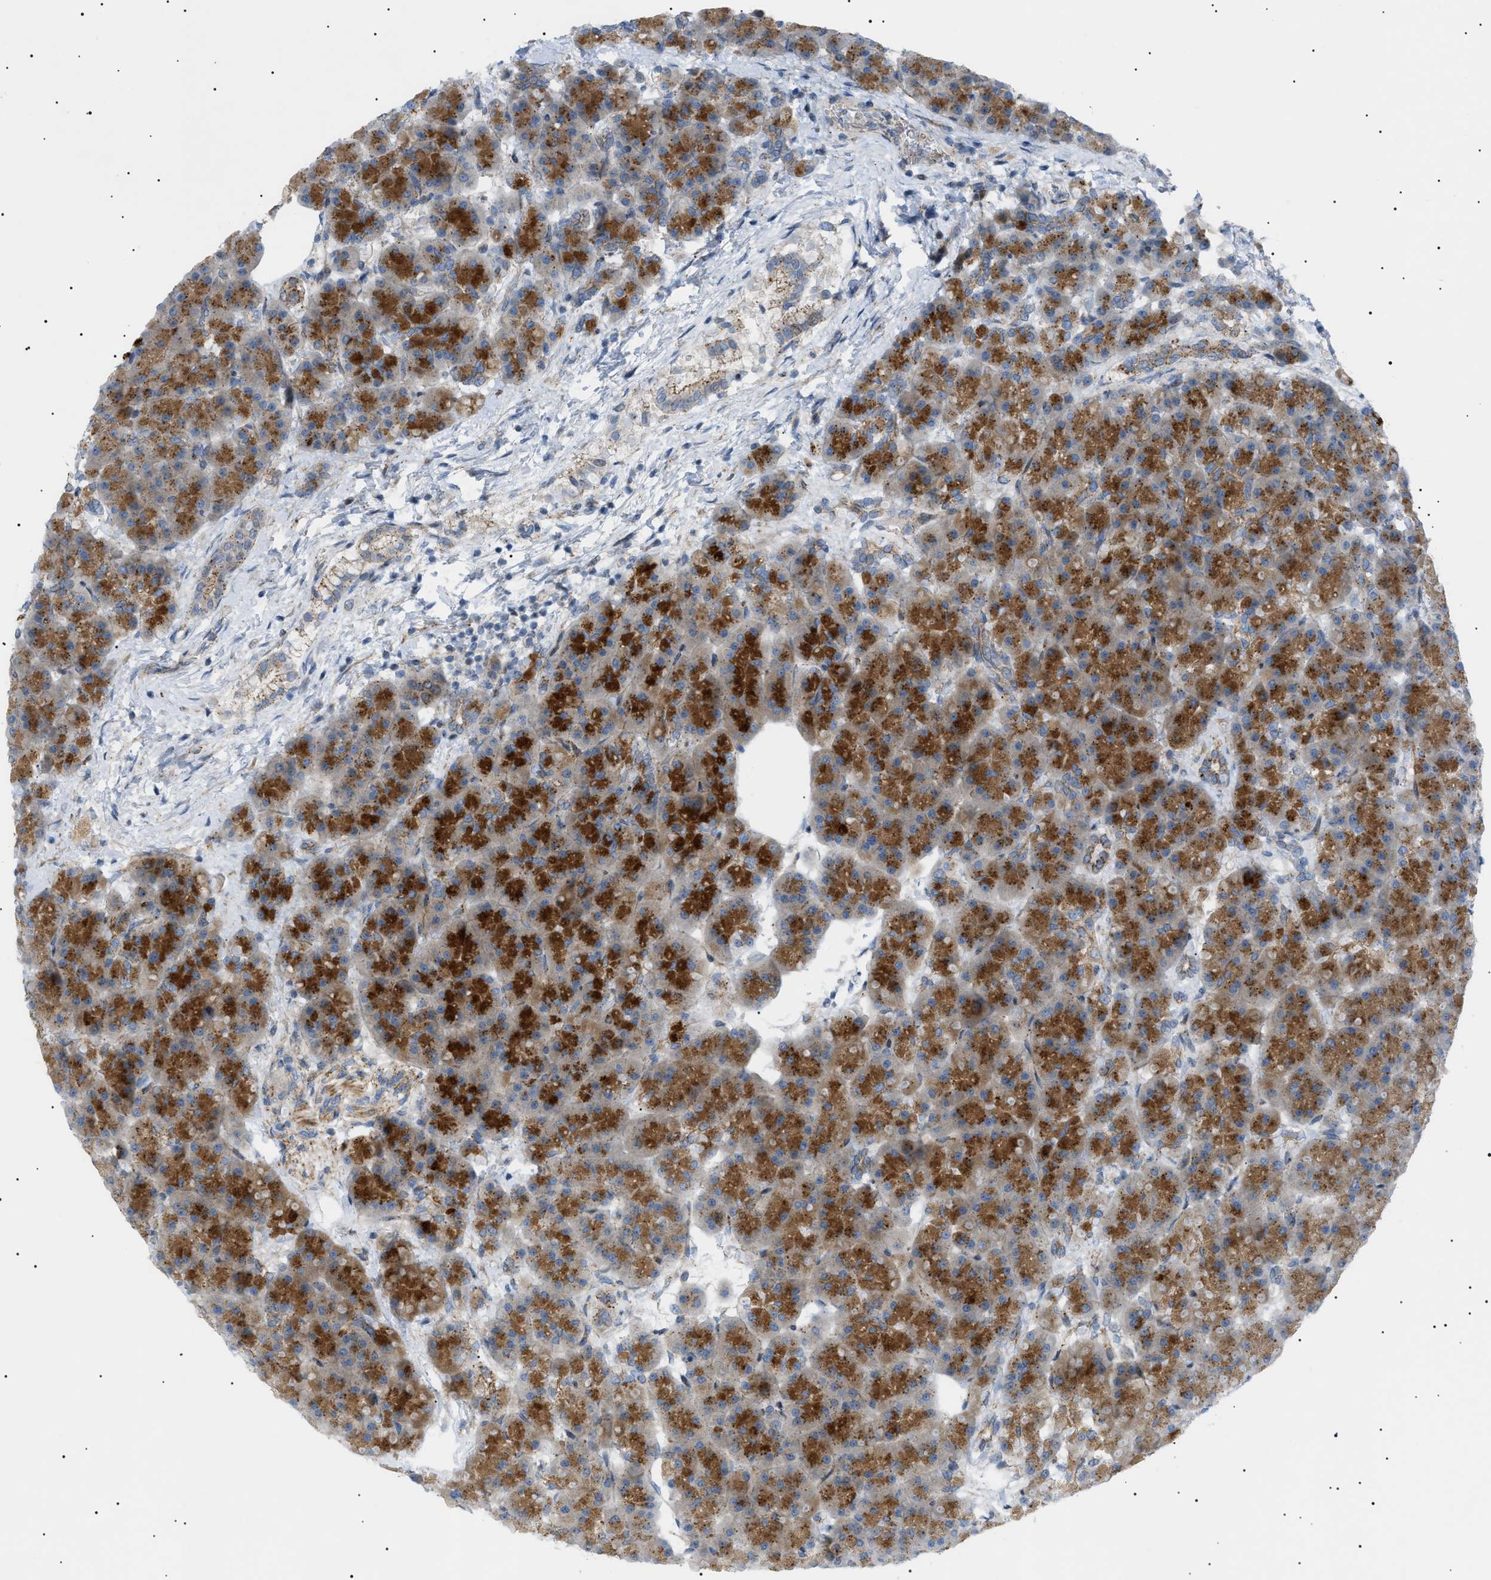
{"staining": {"intensity": "strong", "quantity": ">75%", "location": "cytoplasmic/membranous"}, "tissue": "pancreas", "cell_type": "Exocrine glandular cells", "image_type": "normal", "snomed": [{"axis": "morphology", "description": "Normal tissue, NOS"}, {"axis": "topography", "description": "Pancreas"}], "caption": "About >75% of exocrine glandular cells in normal pancreas display strong cytoplasmic/membranous protein positivity as visualized by brown immunohistochemical staining.", "gene": "SFXN5", "patient": {"sex": "female", "age": 70}}